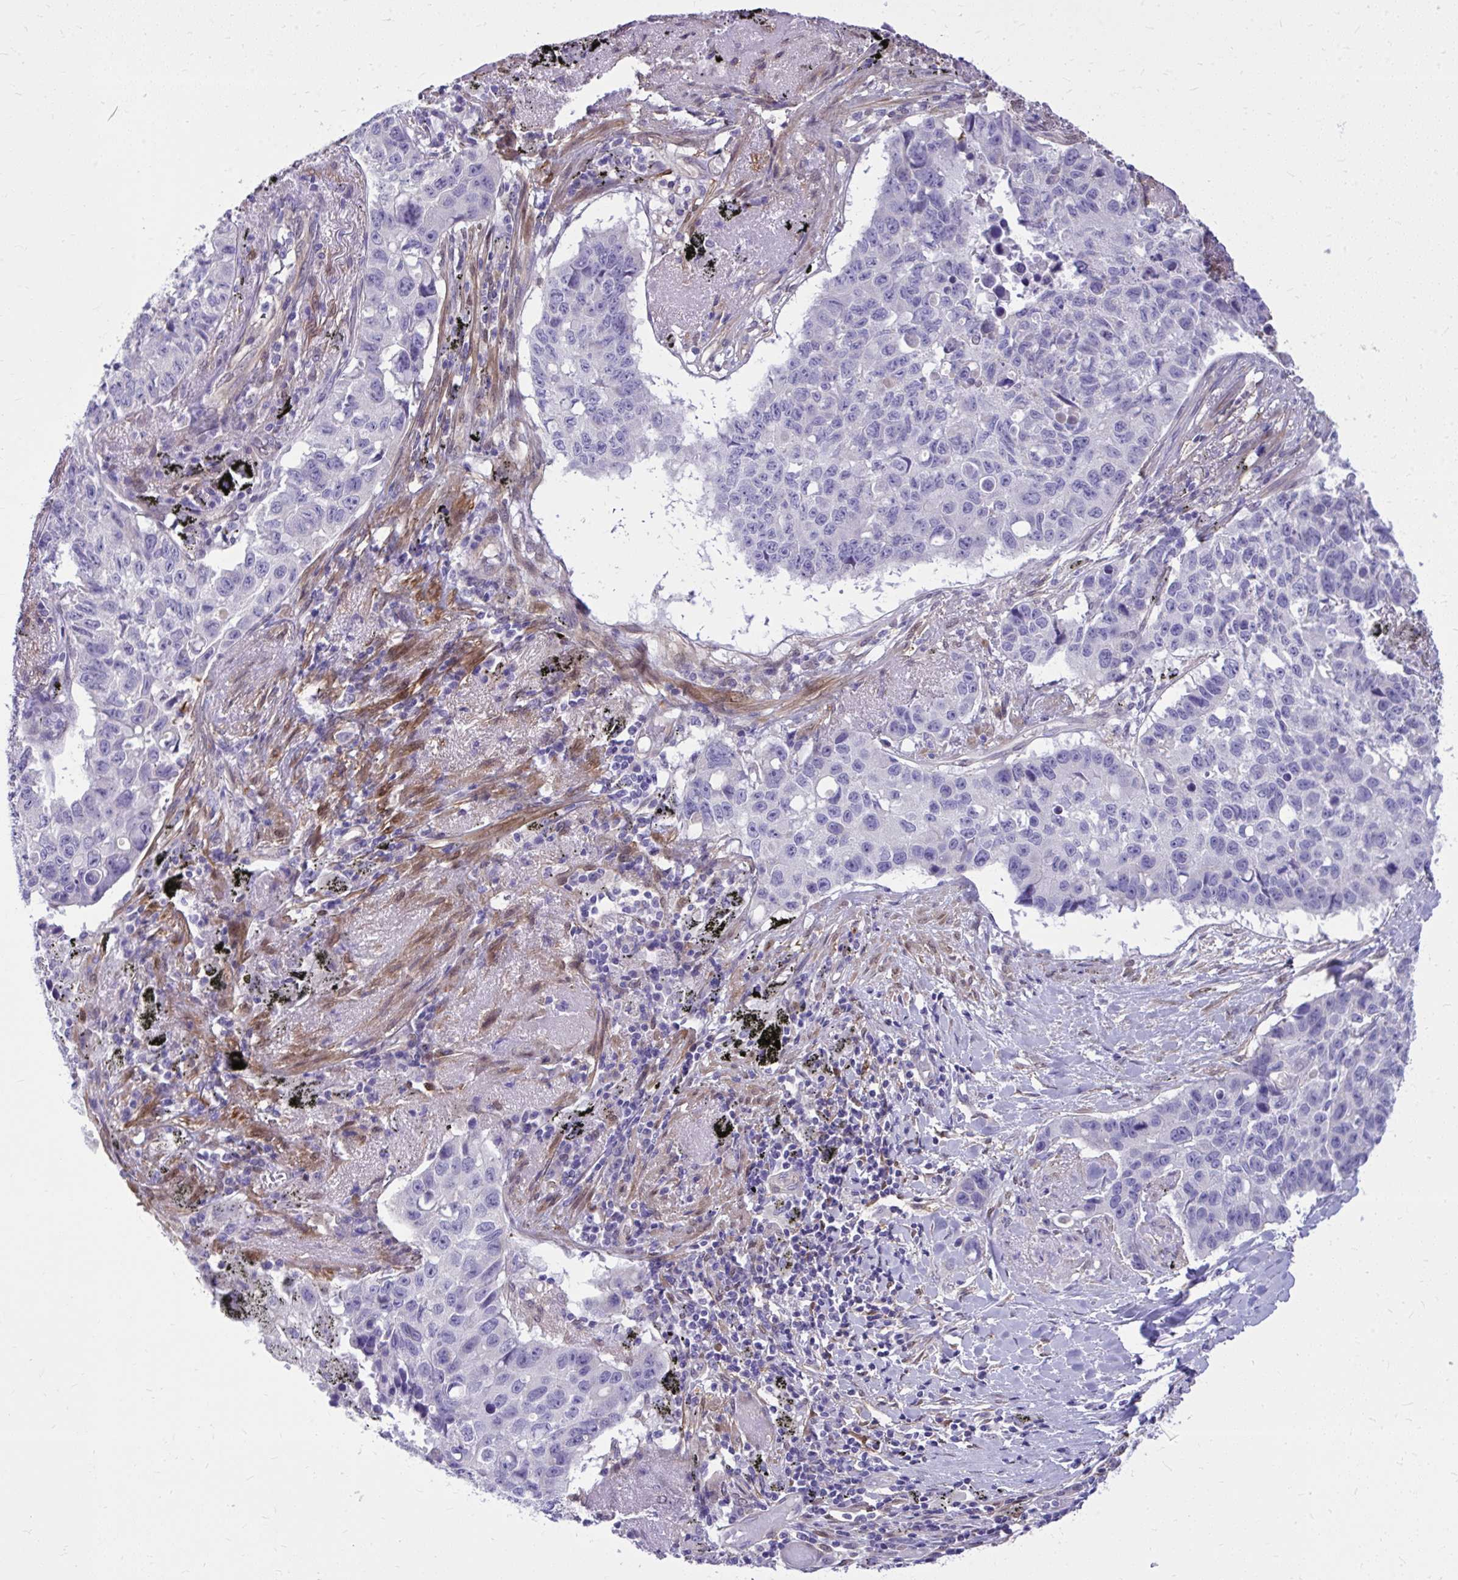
{"staining": {"intensity": "negative", "quantity": "none", "location": "none"}, "tissue": "lung cancer", "cell_type": "Tumor cells", "image_type": "cancer", "snomed": [{"axis": "morphology", "description": "Squamous cell carcinoma, NOS"}, {"axis": "topography", "description": "Lung"}], "caption": "High magnification brightfield microscopy of squamous cell carcinoma (lung) stained with DAB (3,3'-diaminobenzidine) (brown) and counterstained with hematoxylin (blue): tumor cells show no significant staining. Nuclei are stained in blue.", "gene": "NNMT", "patient": {"sex": "male", "age": 60}}